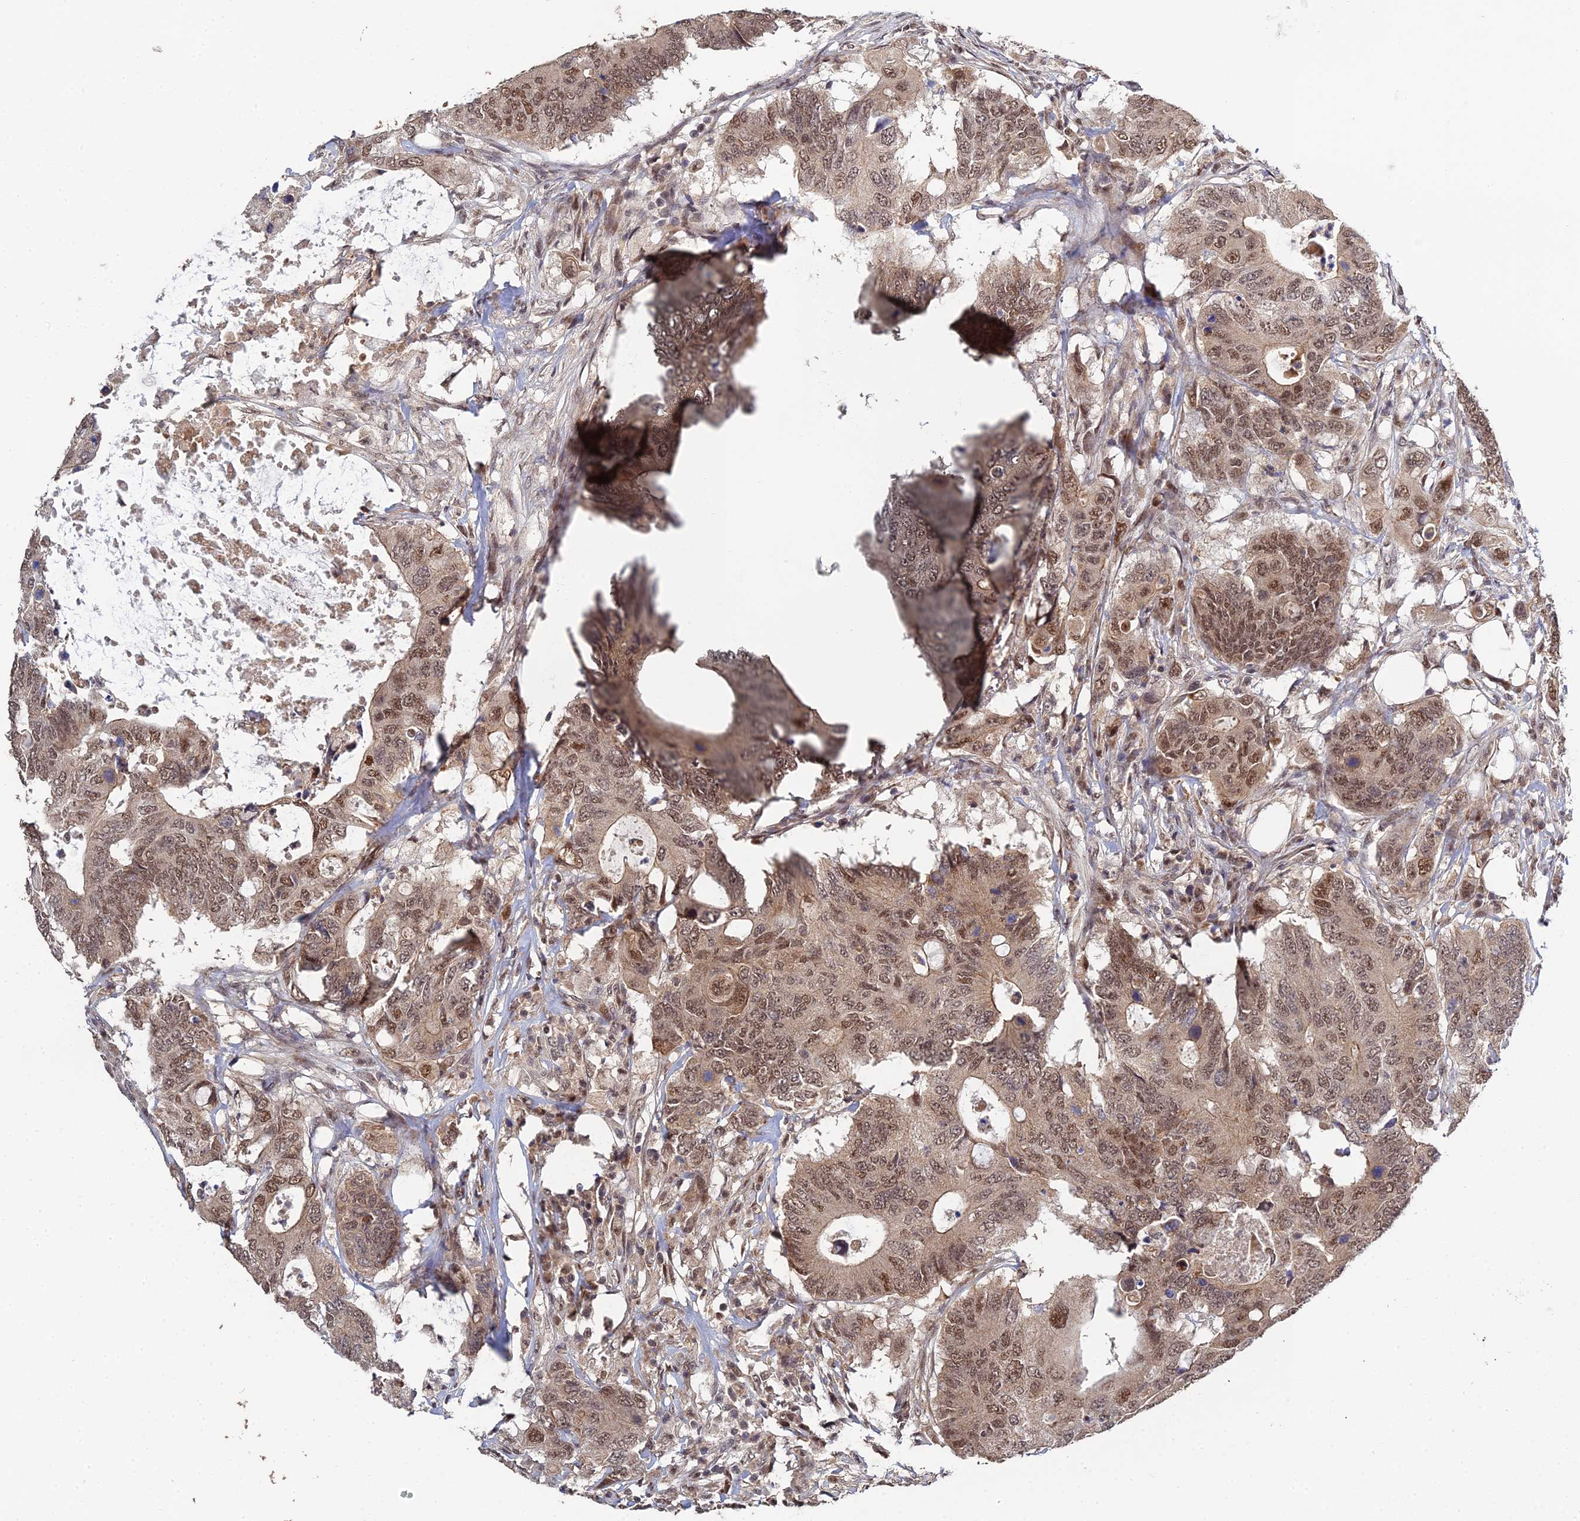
{"staining": {"intensity": "moderate", "quantity": ">75%", "location": "nuclear"}, "tissue": "colorectal cancer", "cell_type": "Tumor cells", "image_type": "cancer", "snomed": [{"axis": "morphology", "description": "Adenocarcinoma, NOS"}, {"axis": "topography", "description": "Colon"}], "caption": "Colorectal cancer stained with DAB (3,3'-diaminobenzidine) immunohistochemistry shows medium levels of moderate nuclear positivity in approximately >75% of tumor cells.", "gene": "ERCC5", "patient": {"sex": "male", "age": 71}}